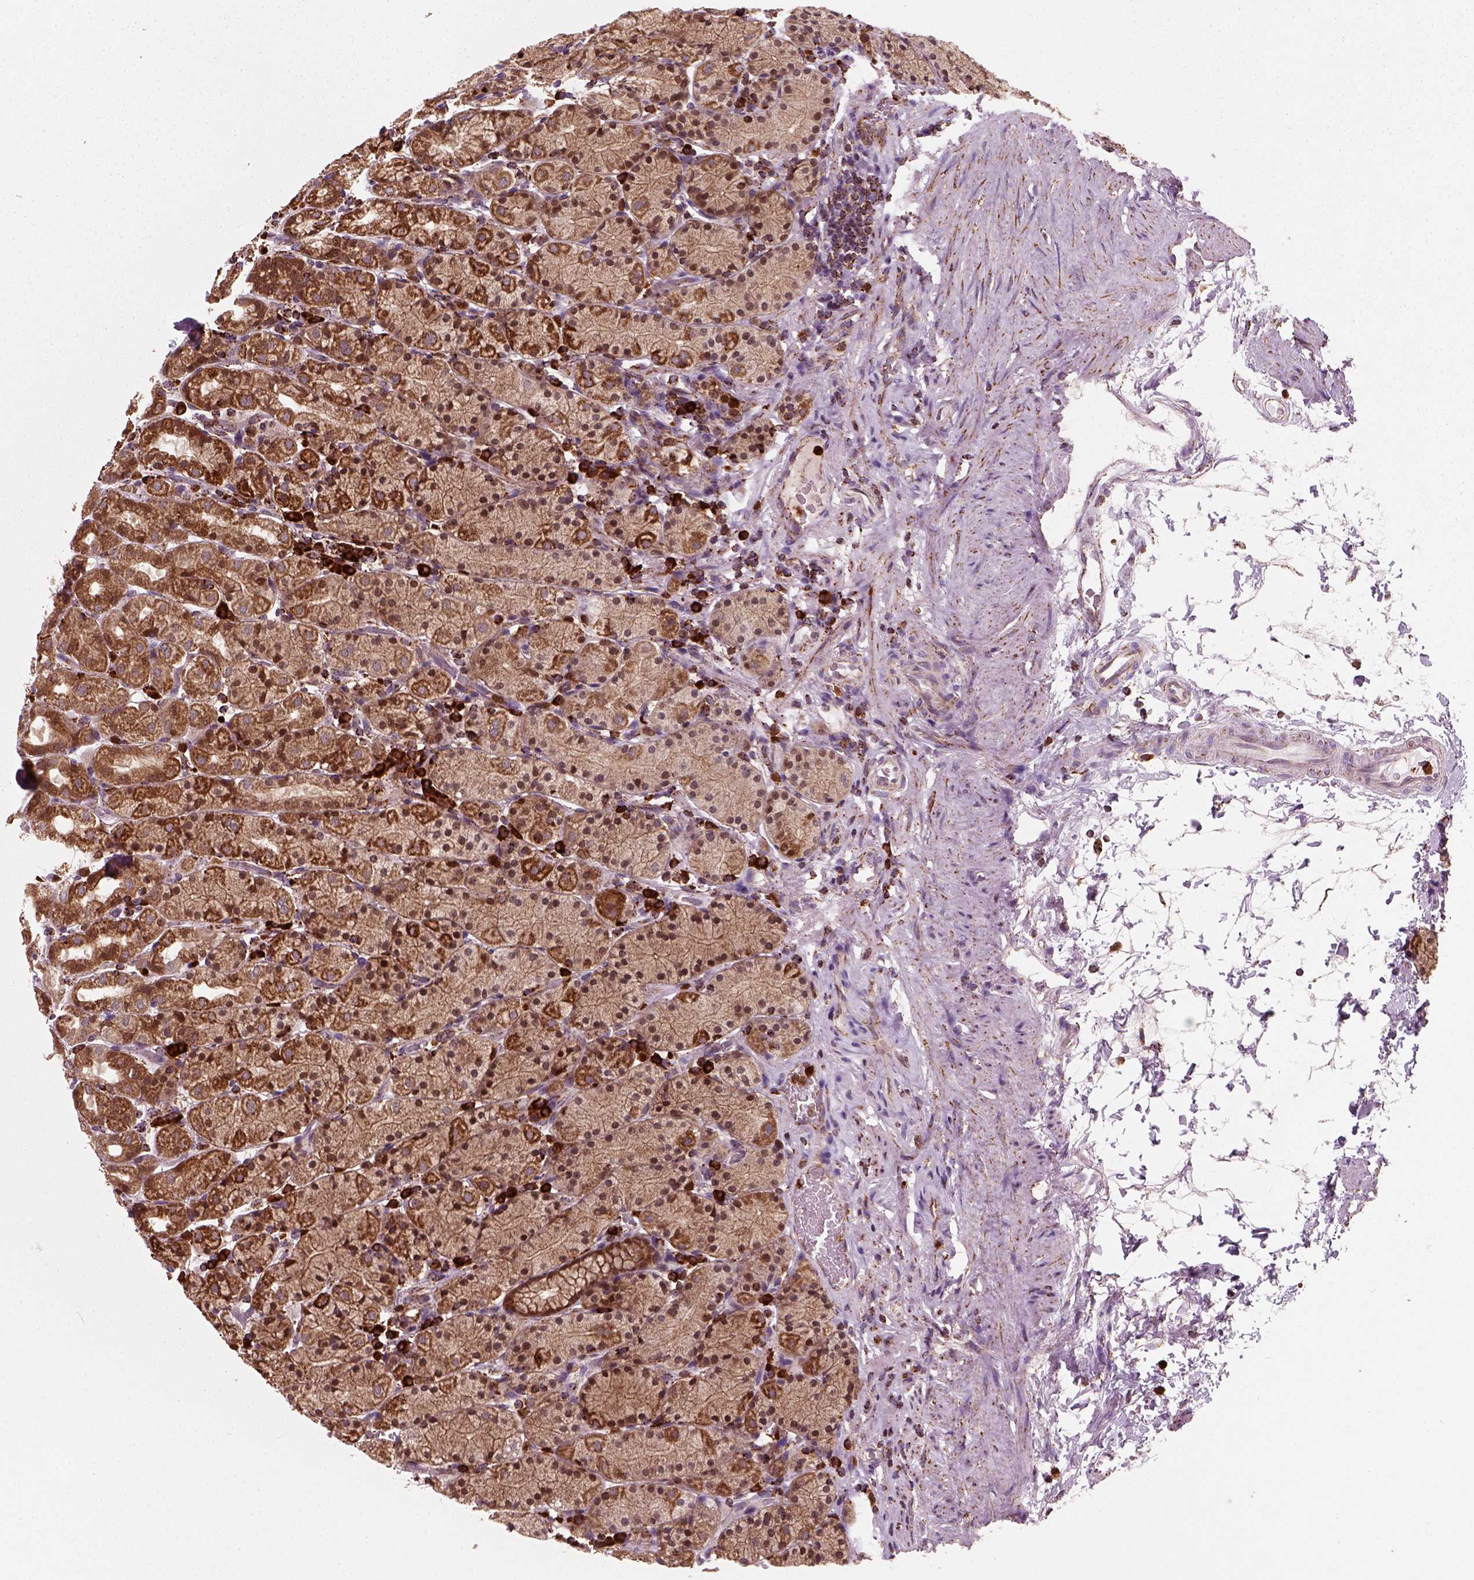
{"staining": {"intensity": "strong", "quantity": "<25%", "location": "cytoplasmic/membranous"}, "tissue": "stomach", "cell_type": "Glandular cells", "image_type": "normal", "snomed": [{"axis": "morphology", "description": "Normal tissue, NOS"}, {"axis": "topography", "description": "Stomach, upper"}, {"axis": "topography", "description": "Stomach"}], "caption": "A brown stain highlights strong cytoplasmic/membranous positivity of a protein in glandular cells of unremarkable stomach.", "gene": "NUDT16L1", "patient": {"sex": "male", "age": 62}}